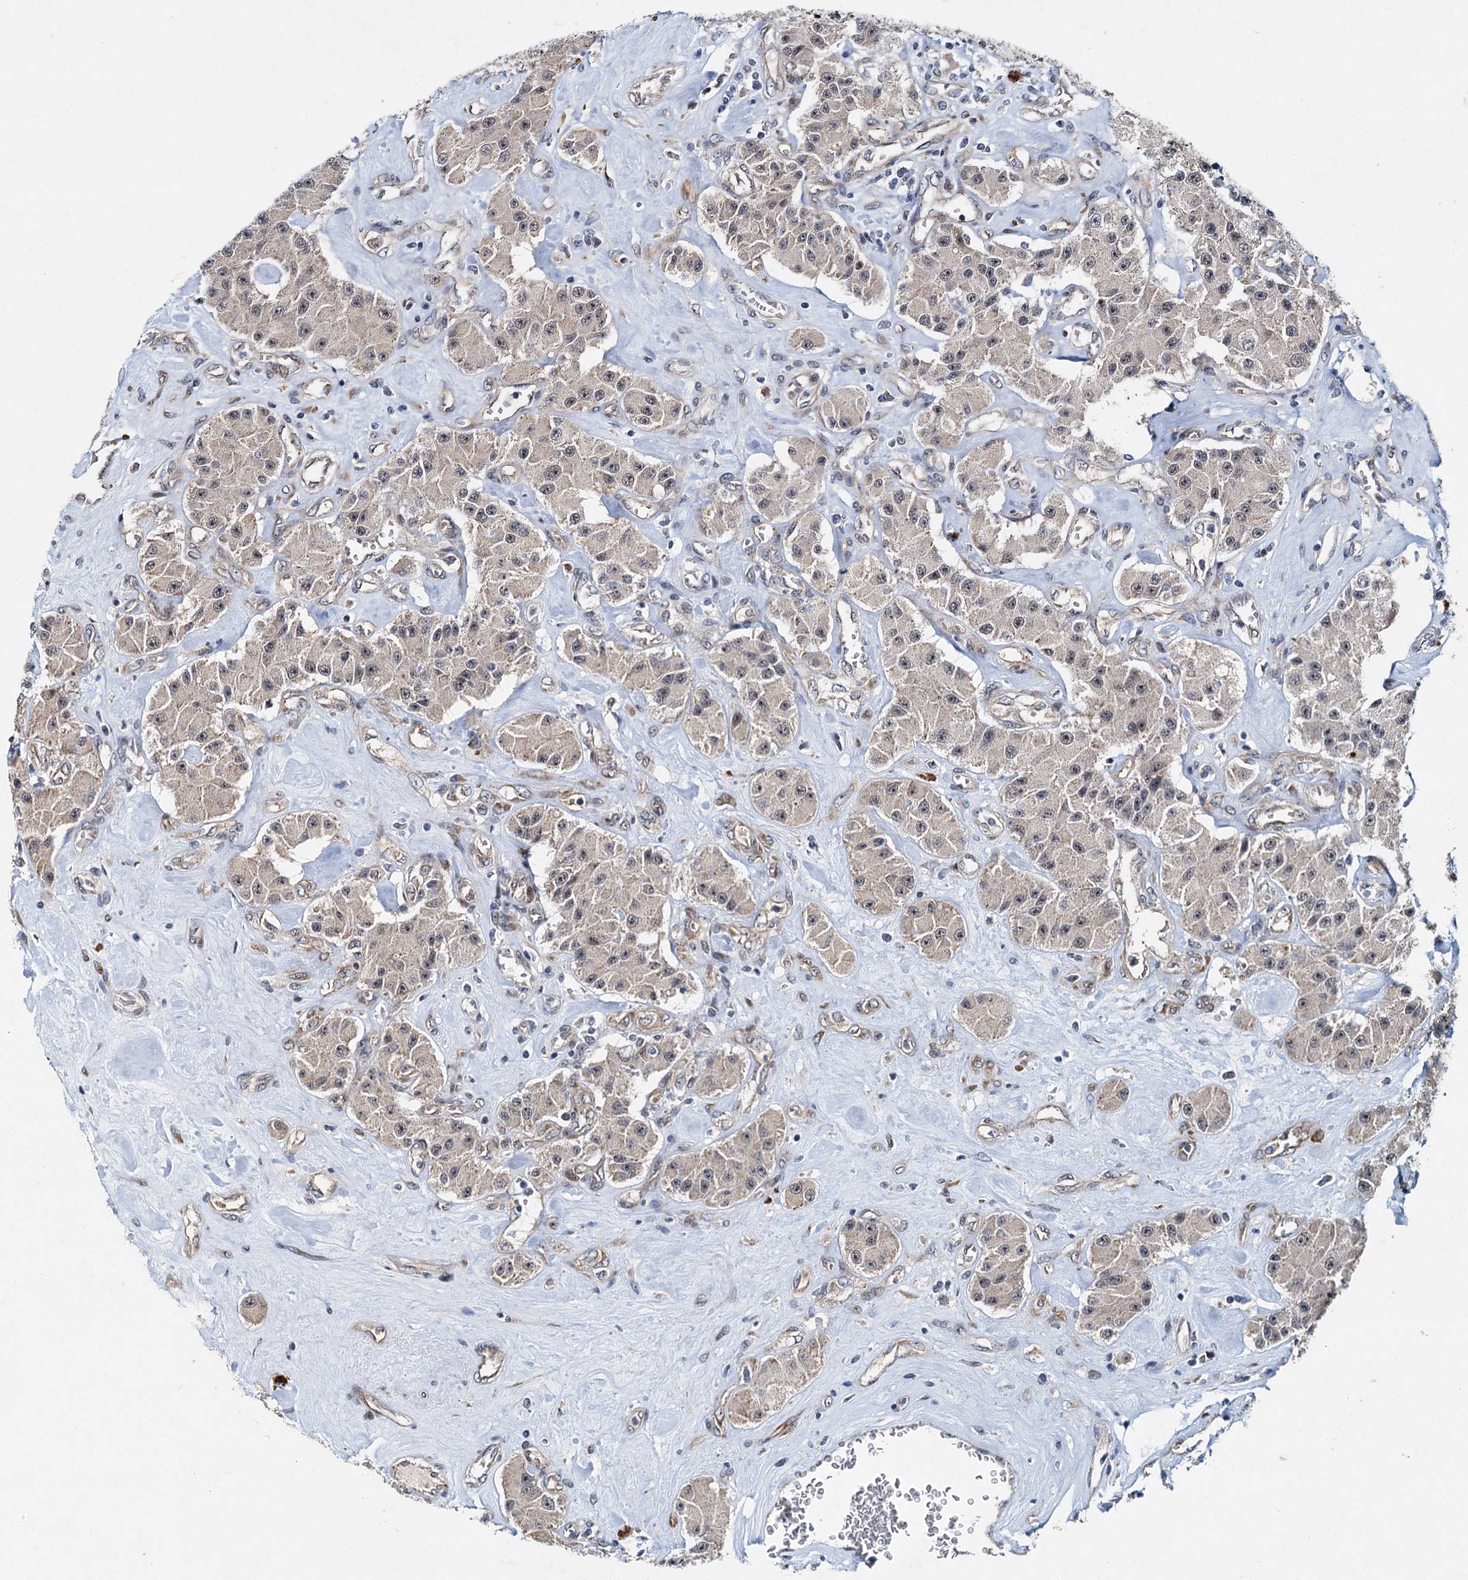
{"staining": {"intensity": "weak", "quantity": "<25%", "location": "cytoplasmic/membranous"}, "tissue": "carcinoid", "cell_type": "Tumor cells", "image_type": "cancer", "snomed": [{"axis": "morphology", "description": "Carcinoid, malignant, NOS"}, {"axis": "topography", "description": "Pancreas"}], "caption": "Immunohistochemistry (IHC) histopathology image of neoplastic tissue: human carcinoid stained with DAB exhibits no significant protein expression in tumor cells.", "gene": "DNAJC21", "patient": {"sex": "male", "age": 41}}